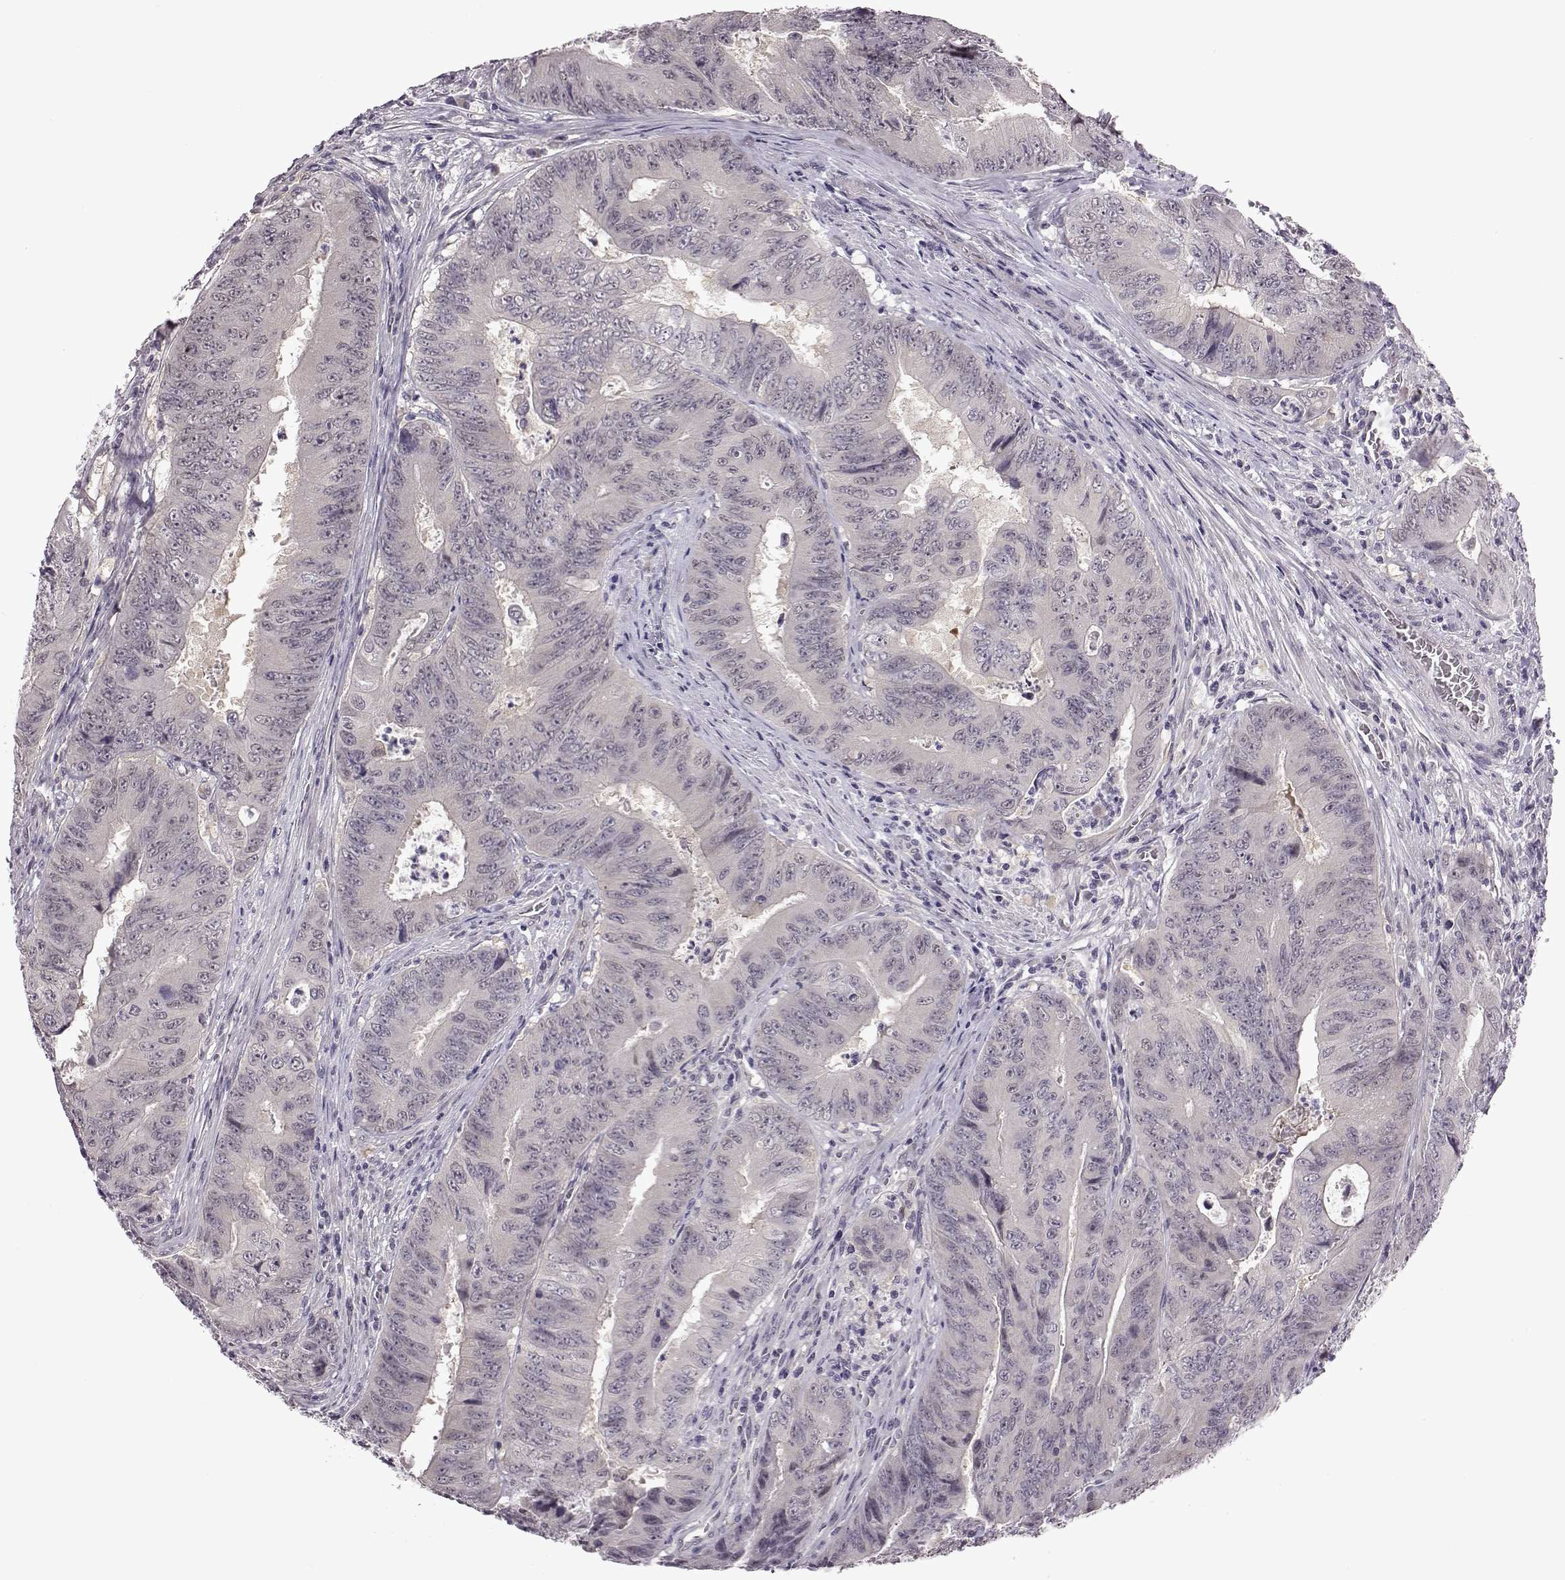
{"staining": {"intensity": "negative", "quantity": "none", "location": "none"}, "tissue": "colorectal cancer", "cell_type": "Tumor cells", "image_type": "cancer", "snomed": [{"axis": "morphology", "description": "Adenocarcinoma, NOS"}, {"axis": "topography", "description": "Colon"}], "caption": "Human adenocarcinoma (colorectal) stained for a protein using immunohistochemistry (IHC) exhibits no expression in tumor cells.", "gene": "C10orf62", "patient": {"sex": "female", "age": 48}}